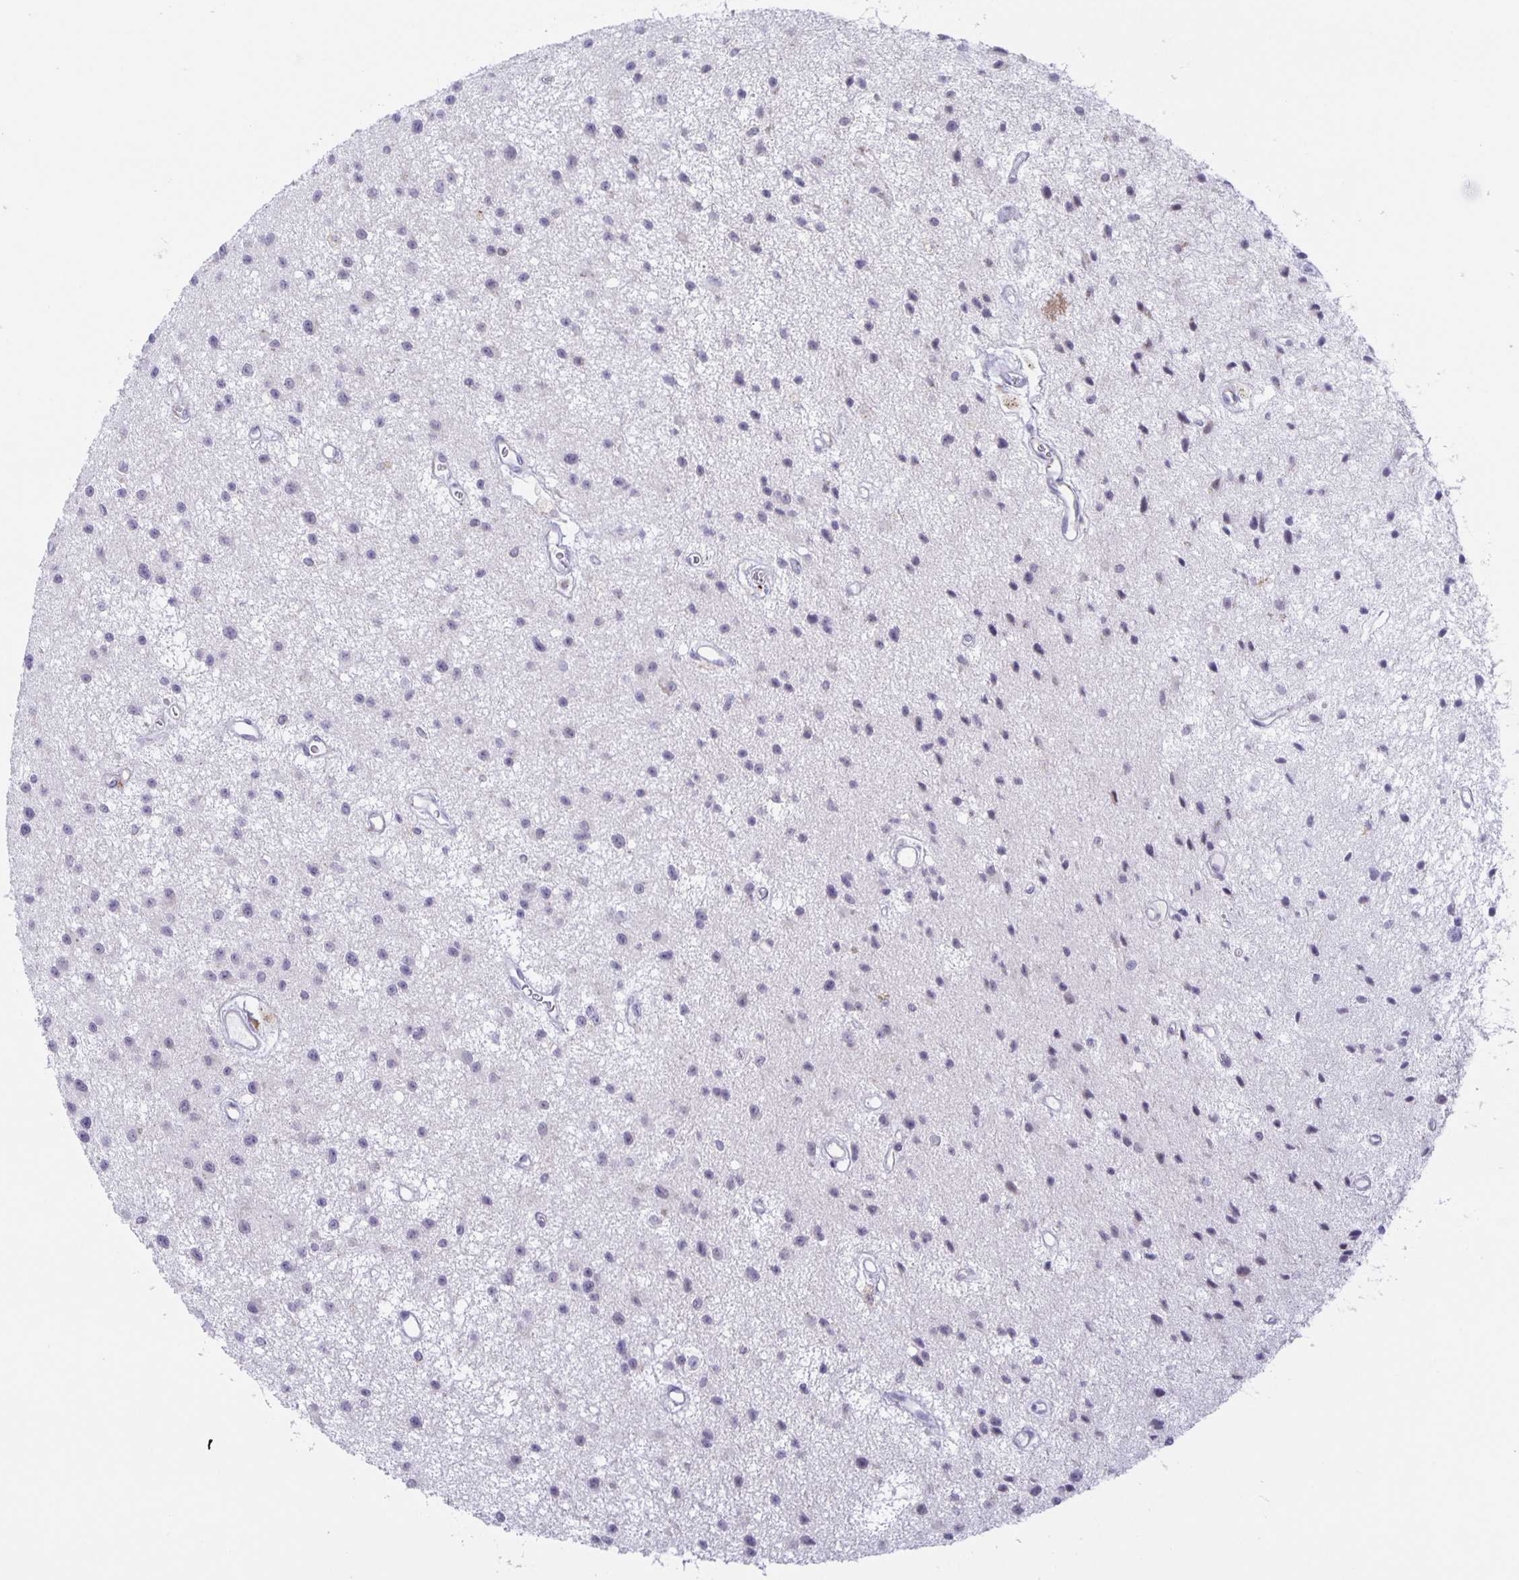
{"staining": {"intensity": "moderate", "quantity": "<25%", "location": "cytoplasmic/membranous"}, "tissue": "glioma", "cell_type": "Tumor cells", "image_type": "cancer", "snomed": [{"axis": "morphology", "description": "Glioma, malignant, Low grade"}, {"axis": "topography", "description": "Brain"}], "caption": "Glioma stained with DAB (3,3'-diaminobenzidine) immunohistochemistry (IHC) shows low levels of moderate cytoplasmic/membranous expression in about <25% of tumor cells.", "gene": "LIPA", "patient": {"sex": "male", "age": 43}}